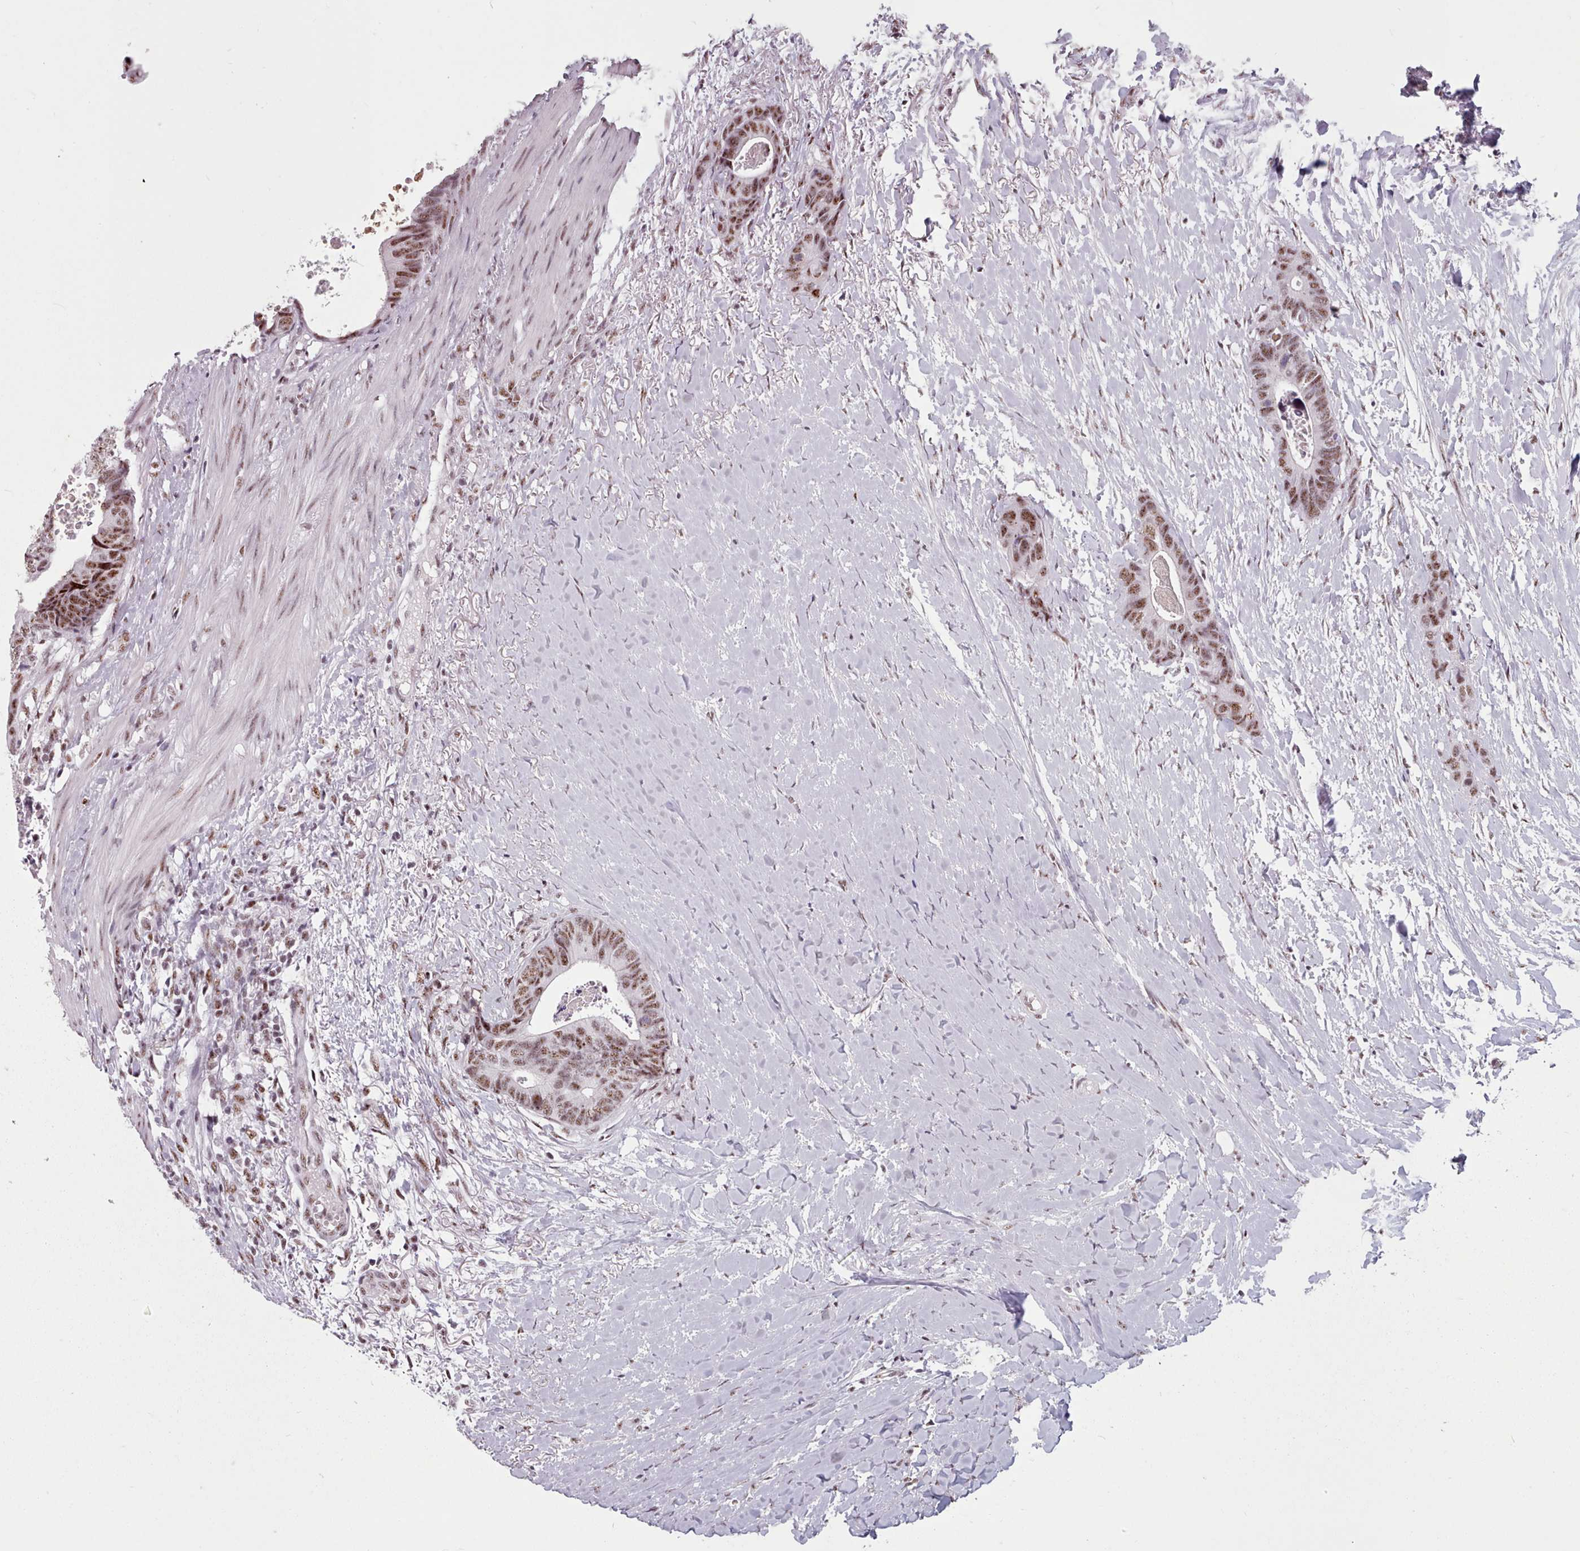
{"staining": {"intensity": "moderate", "quantity": ">75%", "location": "nuclear"}, "tissue": "colorectal cancer", "cell_type": "Tumor cells", "image_type": "cancer", "snomed": [{"axis": "morphology", "description": "Adenocarcinoma, NOS"}, {"axis": "topography", "description": "Colon"}], "caption": "High-magnification brightfield microscopy of adenocarcinoma (colorectal) stained with DAB (brown) and counterstained with hematoxylin (blue). tumor cells exhibit moderate nuclear staining is identified in approximately>75% of cells.", "gene": "SRRM1", "patient": {"sex": "female", "age": 57}}